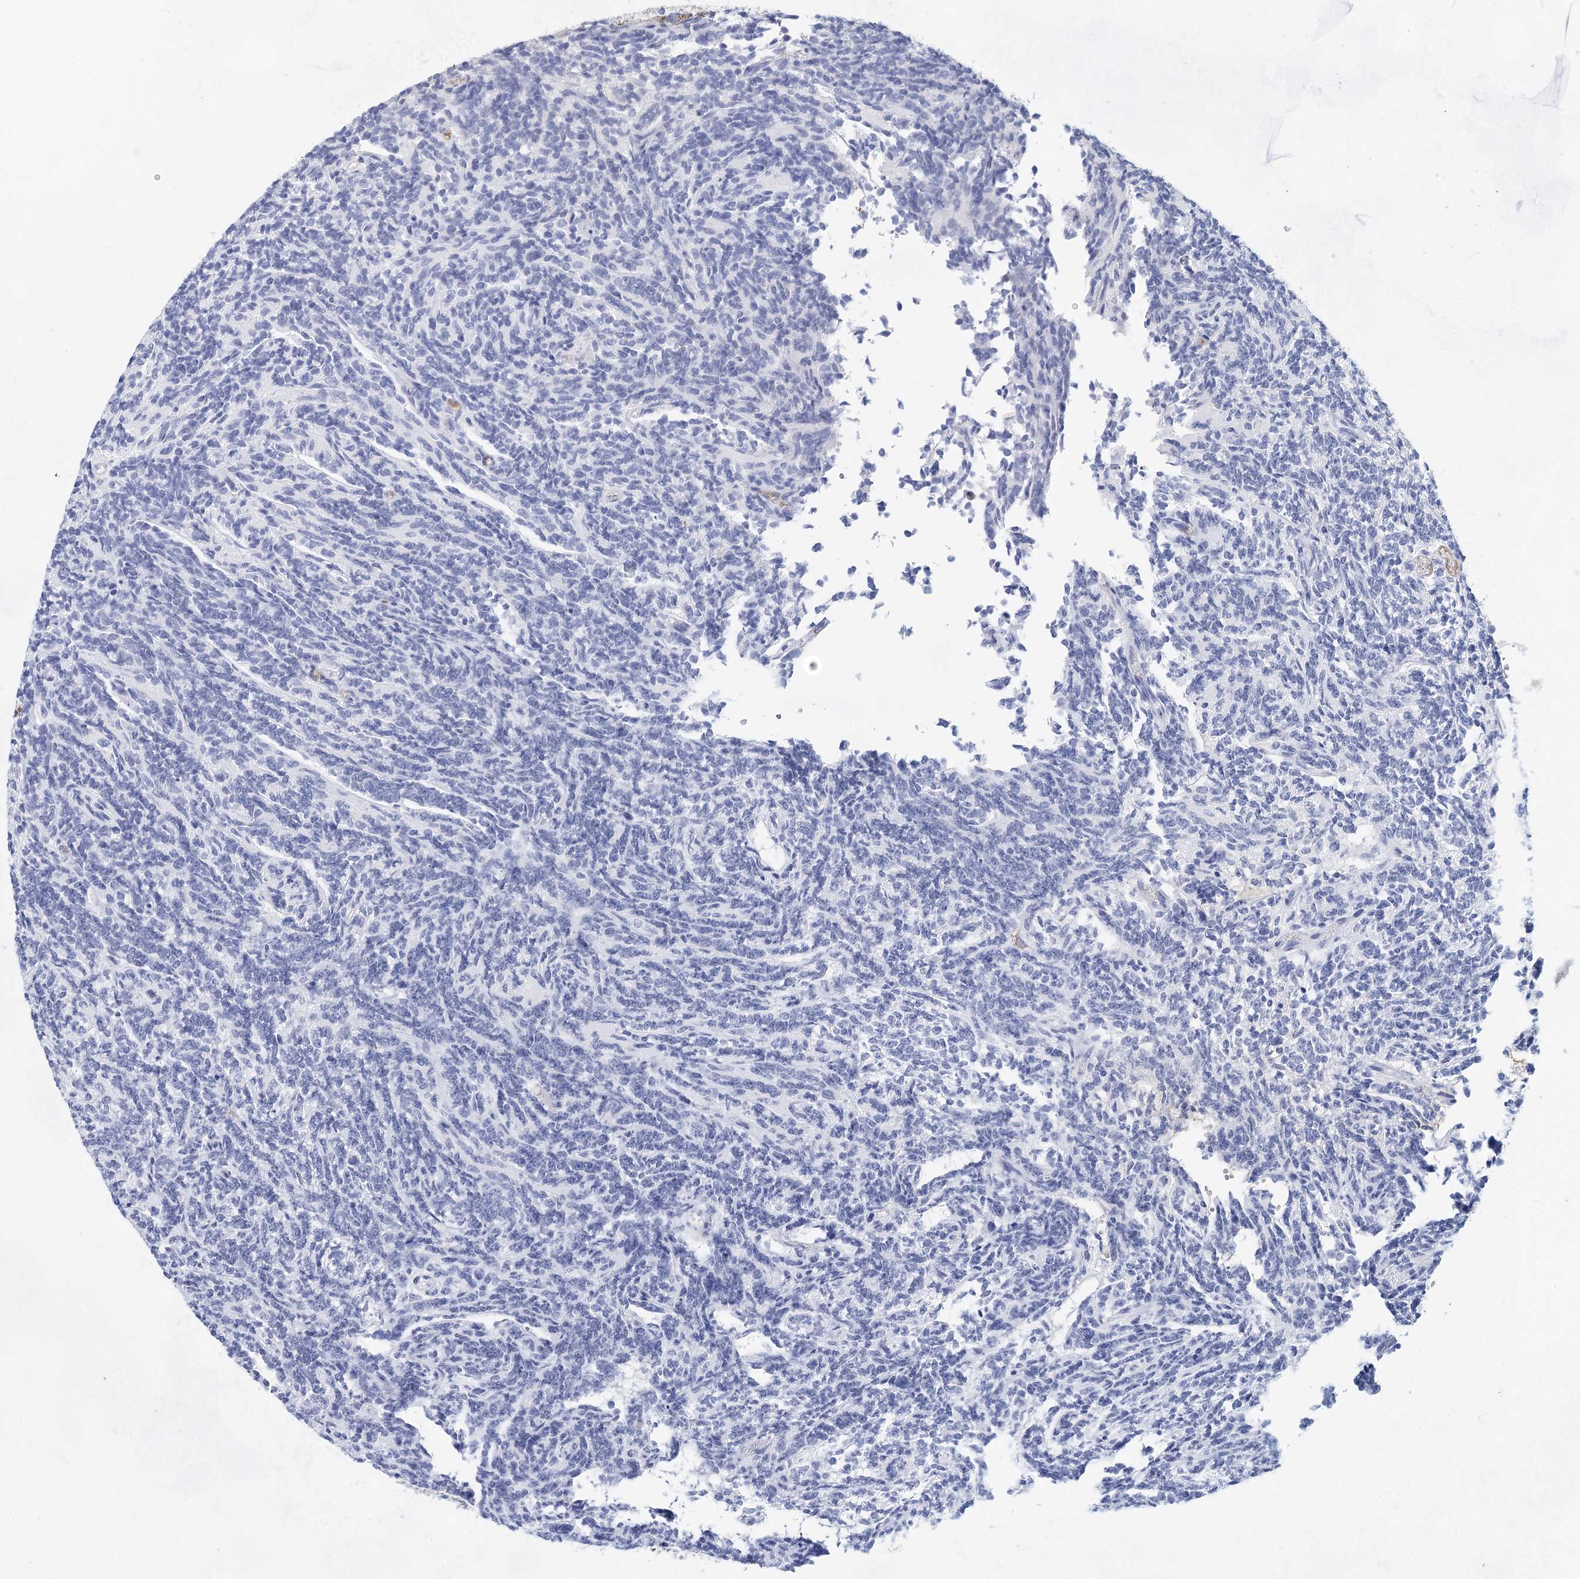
{"staining": {"intensity": "negative", "quantity": "none", "location": "none"}, "tissue": "glioma", "cell_type": "Tumor cells", "image_type": "cancer", "snomed": [{"axis": "morphology", "description": "Glioma, malignant, Low grade"}, {"axis": "topography", "description": "Brain"}], "caption": "A photomicrograph of human glioma is negative for staining in tumor cells.", "gene": "TASOR2", "patient": {"sex": "female", "age": 1}}